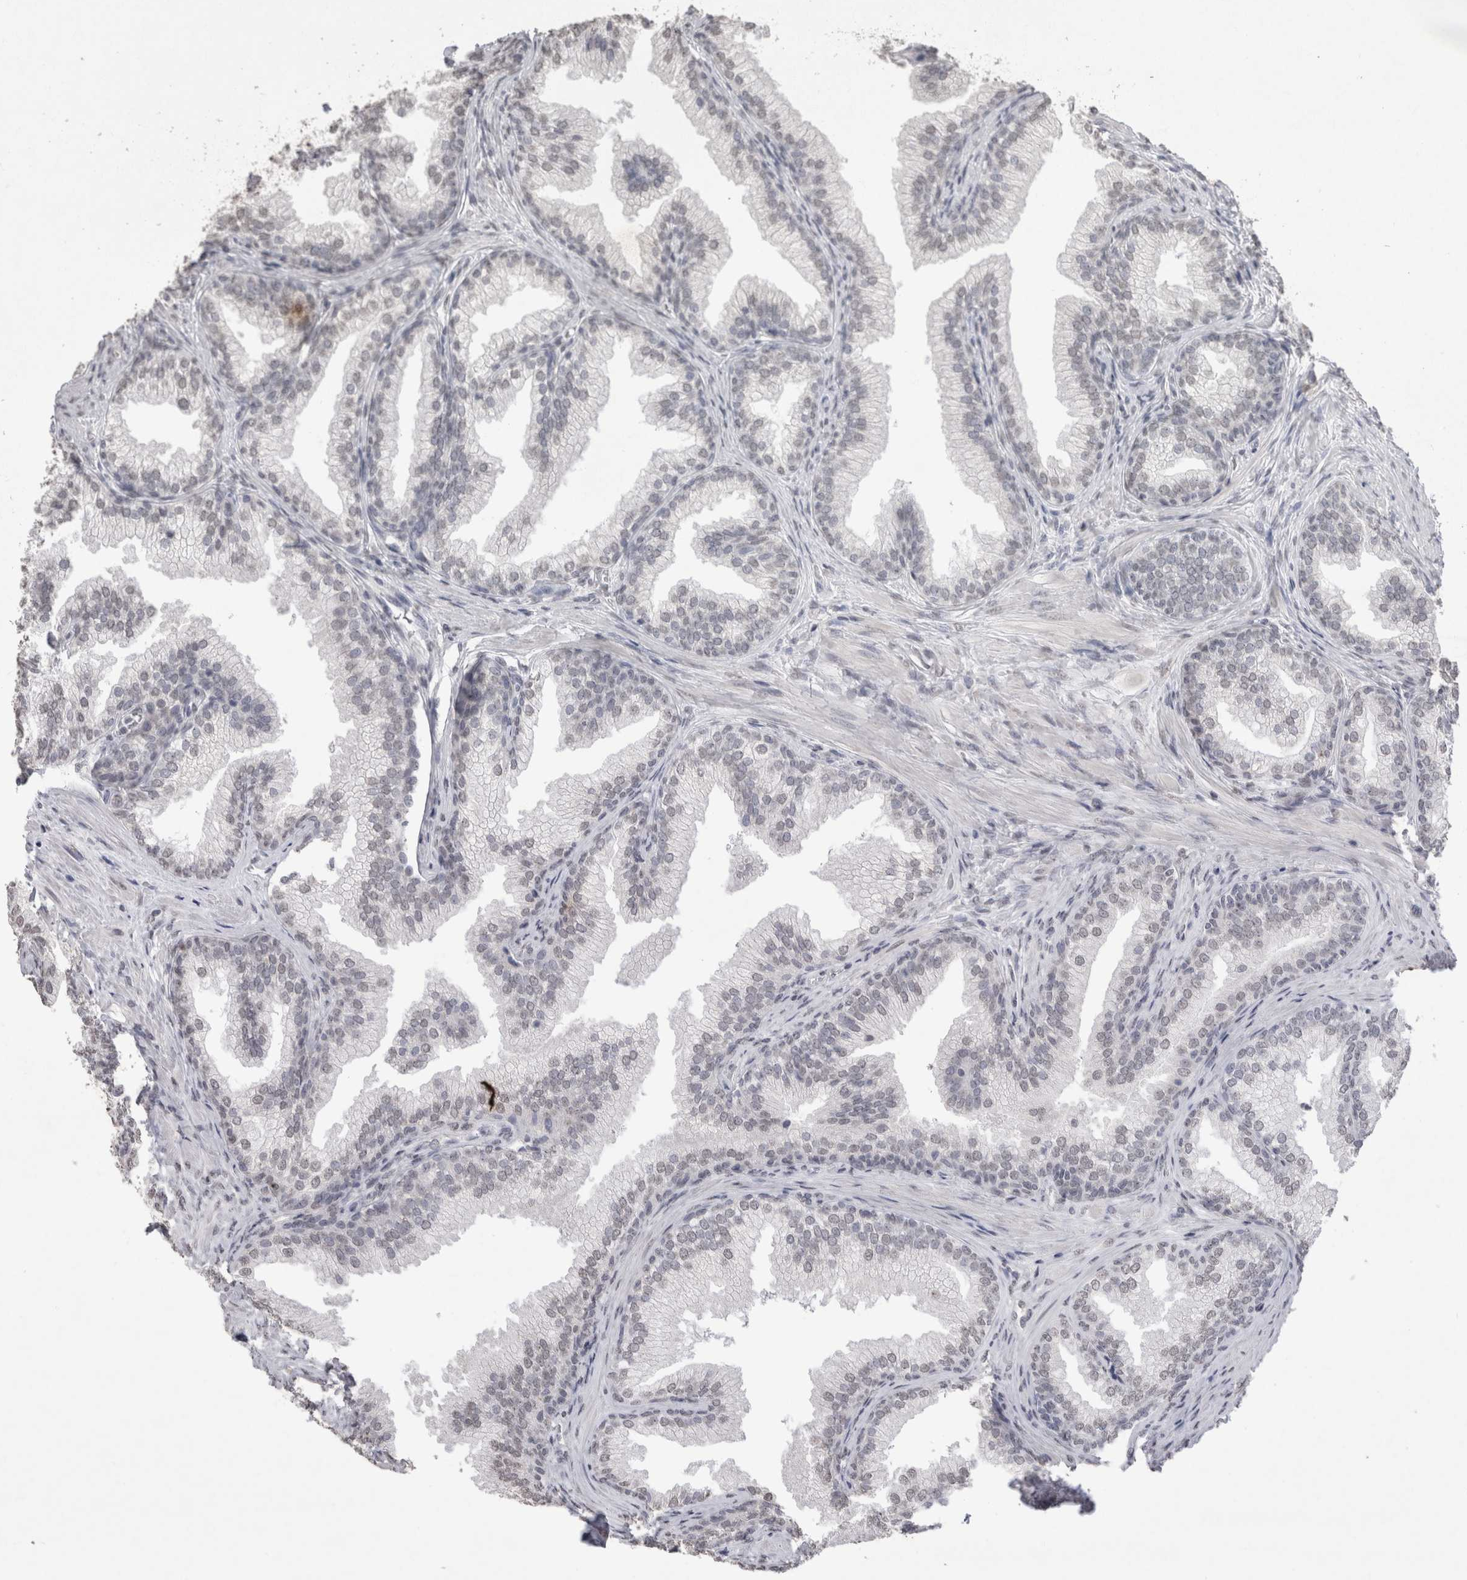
{"staining": {"intensity": "negative", "quantity": "none", "location": "none"}, "tissue": "prostate", "cell_type": "Glandular cells", "image_type": "normal", "snomed": [{"axis": "morphology", "description": "Normal tissue, NOS"}, {"axis": "topography", "description": "Prostate"}], "caption": "IHC micrograph of benign prostate: prostate stained with DAB (3,3'-diaminobenzidine) displays no significant protein positivity in glandular cells.", "gene": "DDX4", "patient": {"sex": "male", "age": 76}}